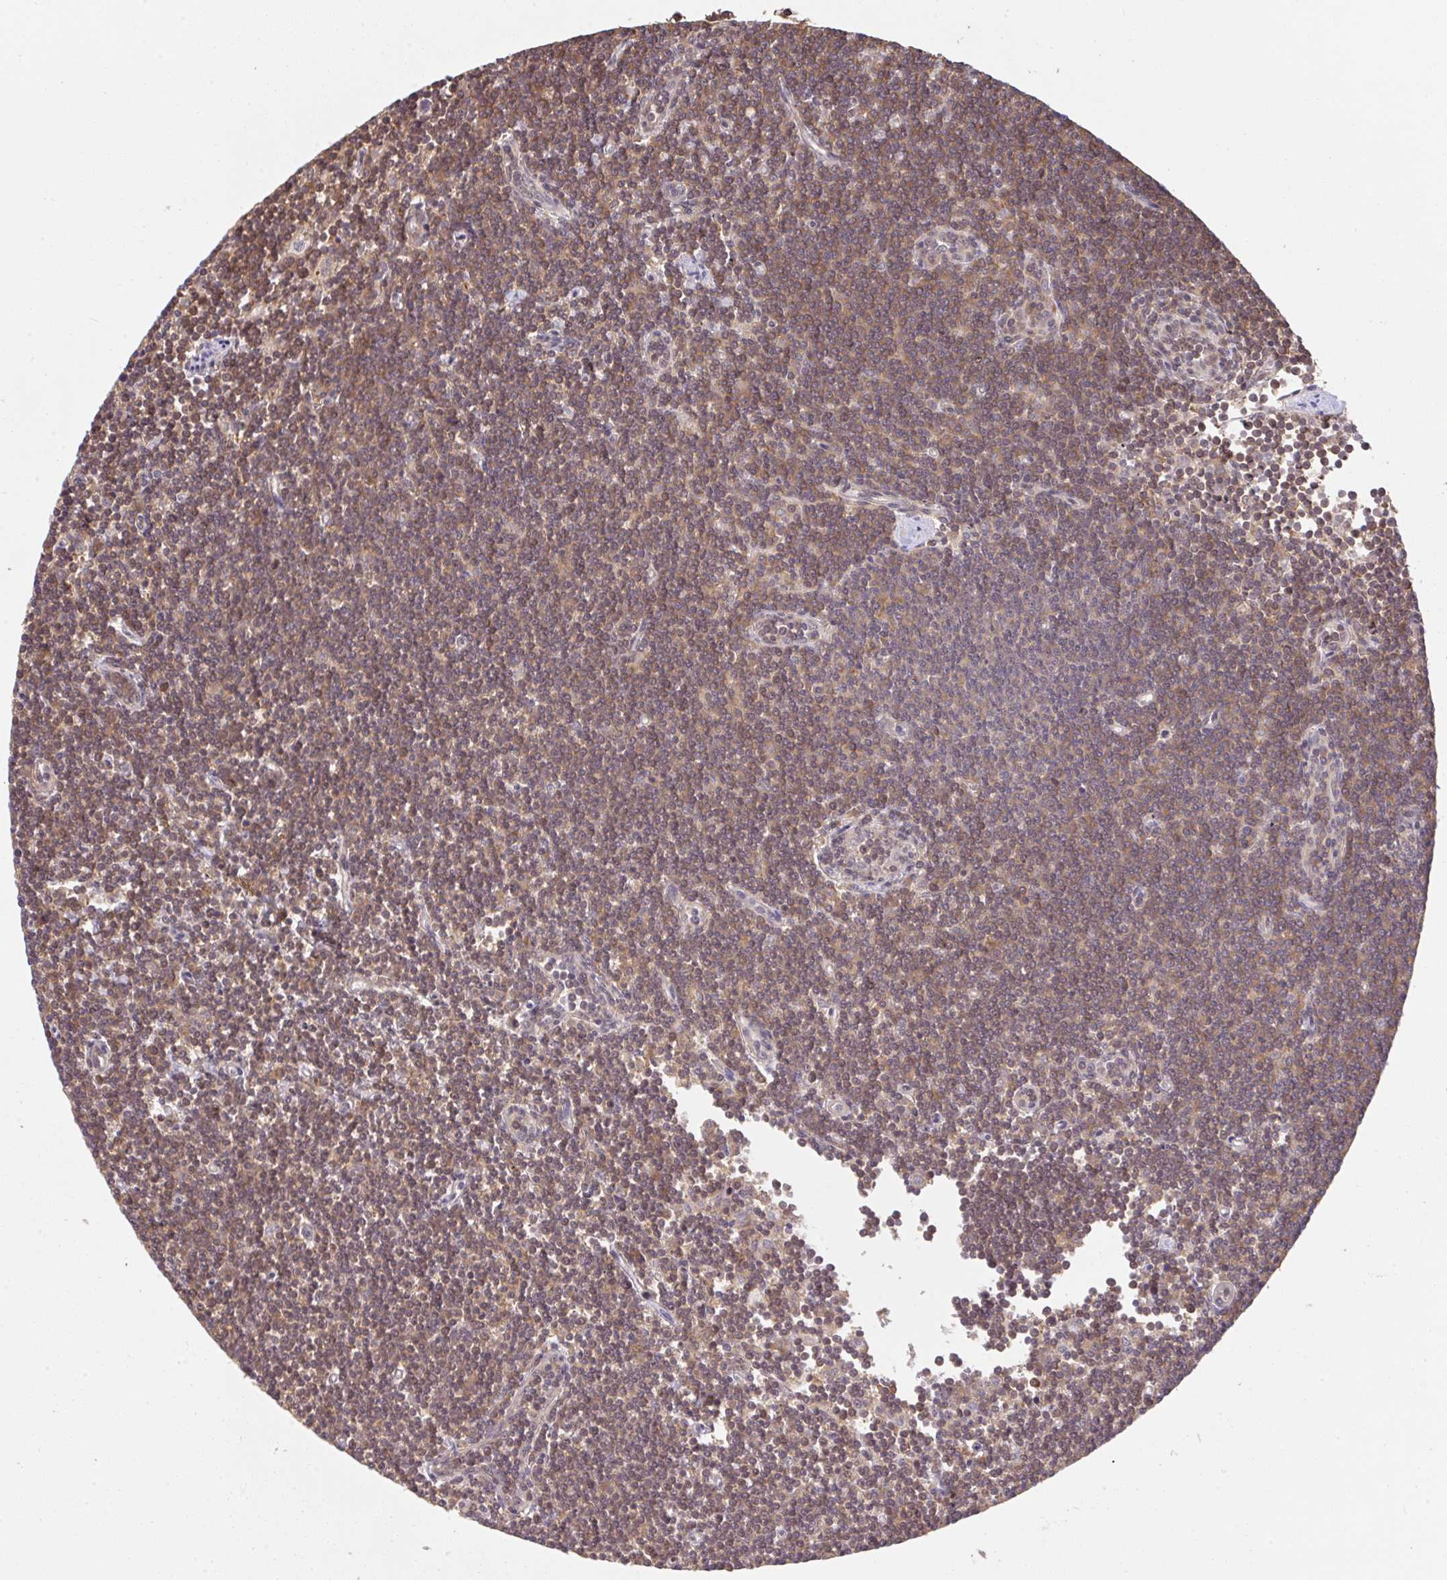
{"staining": {"intensity": "weak", "quantity": ">75%", "location": "cytoplasmic/membranous"}, "tissue": "lymphoma", "cell_type": "Tumor cells", "image_type": "cancer", "snomed": [{"axis": "morphology", "description": "Malignant lymphoma, non-Hodgkin's type, Low grade"}, {"axis": "topography", "description": "Lymph node"}], "caption": "A brown stain shows weak cytoplasmic/membranous staining of a protein in low-grade malignant lymphoma, non-Hodgkin's type tumor cells. Immunohistochemistry (ihc) stains the protein of interest in brown and the nuclei are stained blue.", "gene": "C12orf57", "patient": {"sex": "female", "age": 73}}